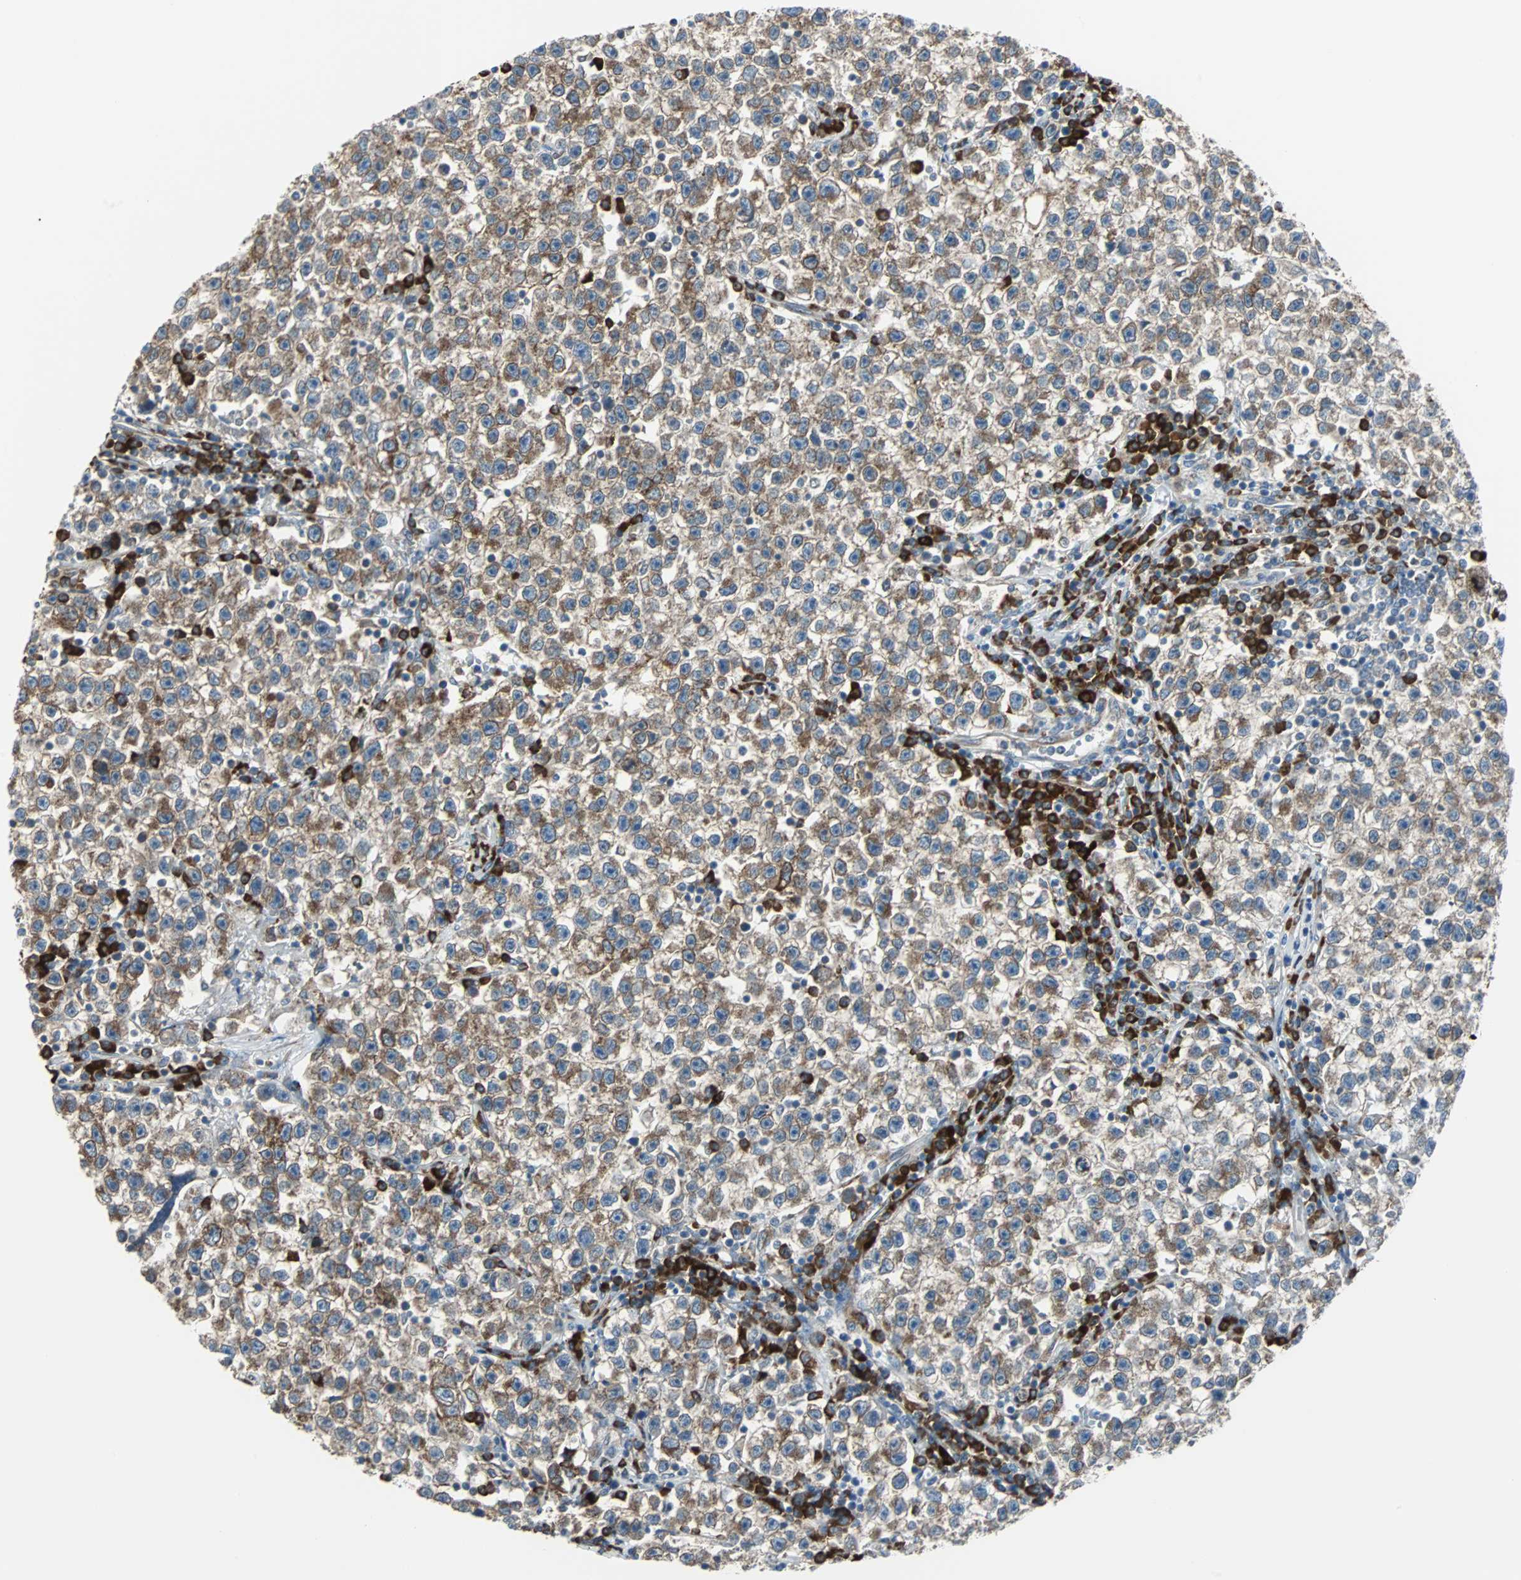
{"staining": {"intensity": "strong", "quantity": ">75%", "location": "cytoplasmic/membranous"}, "tissue": "testis cancer", "cell_type": "Tumor cells", "image_type": "cancer", "snomed": [{"axis": "morphology", "description": "Seminoma, NOS"}, {"axis": "topography", "description": "Testis"}], "caption": "Seminoma (testis) tissue shows strong cytoplasmic/membranous positivity in about >75% of tumor cells", "gene": "PDIA4", "patient": {"sex": "male", "age": 22}}